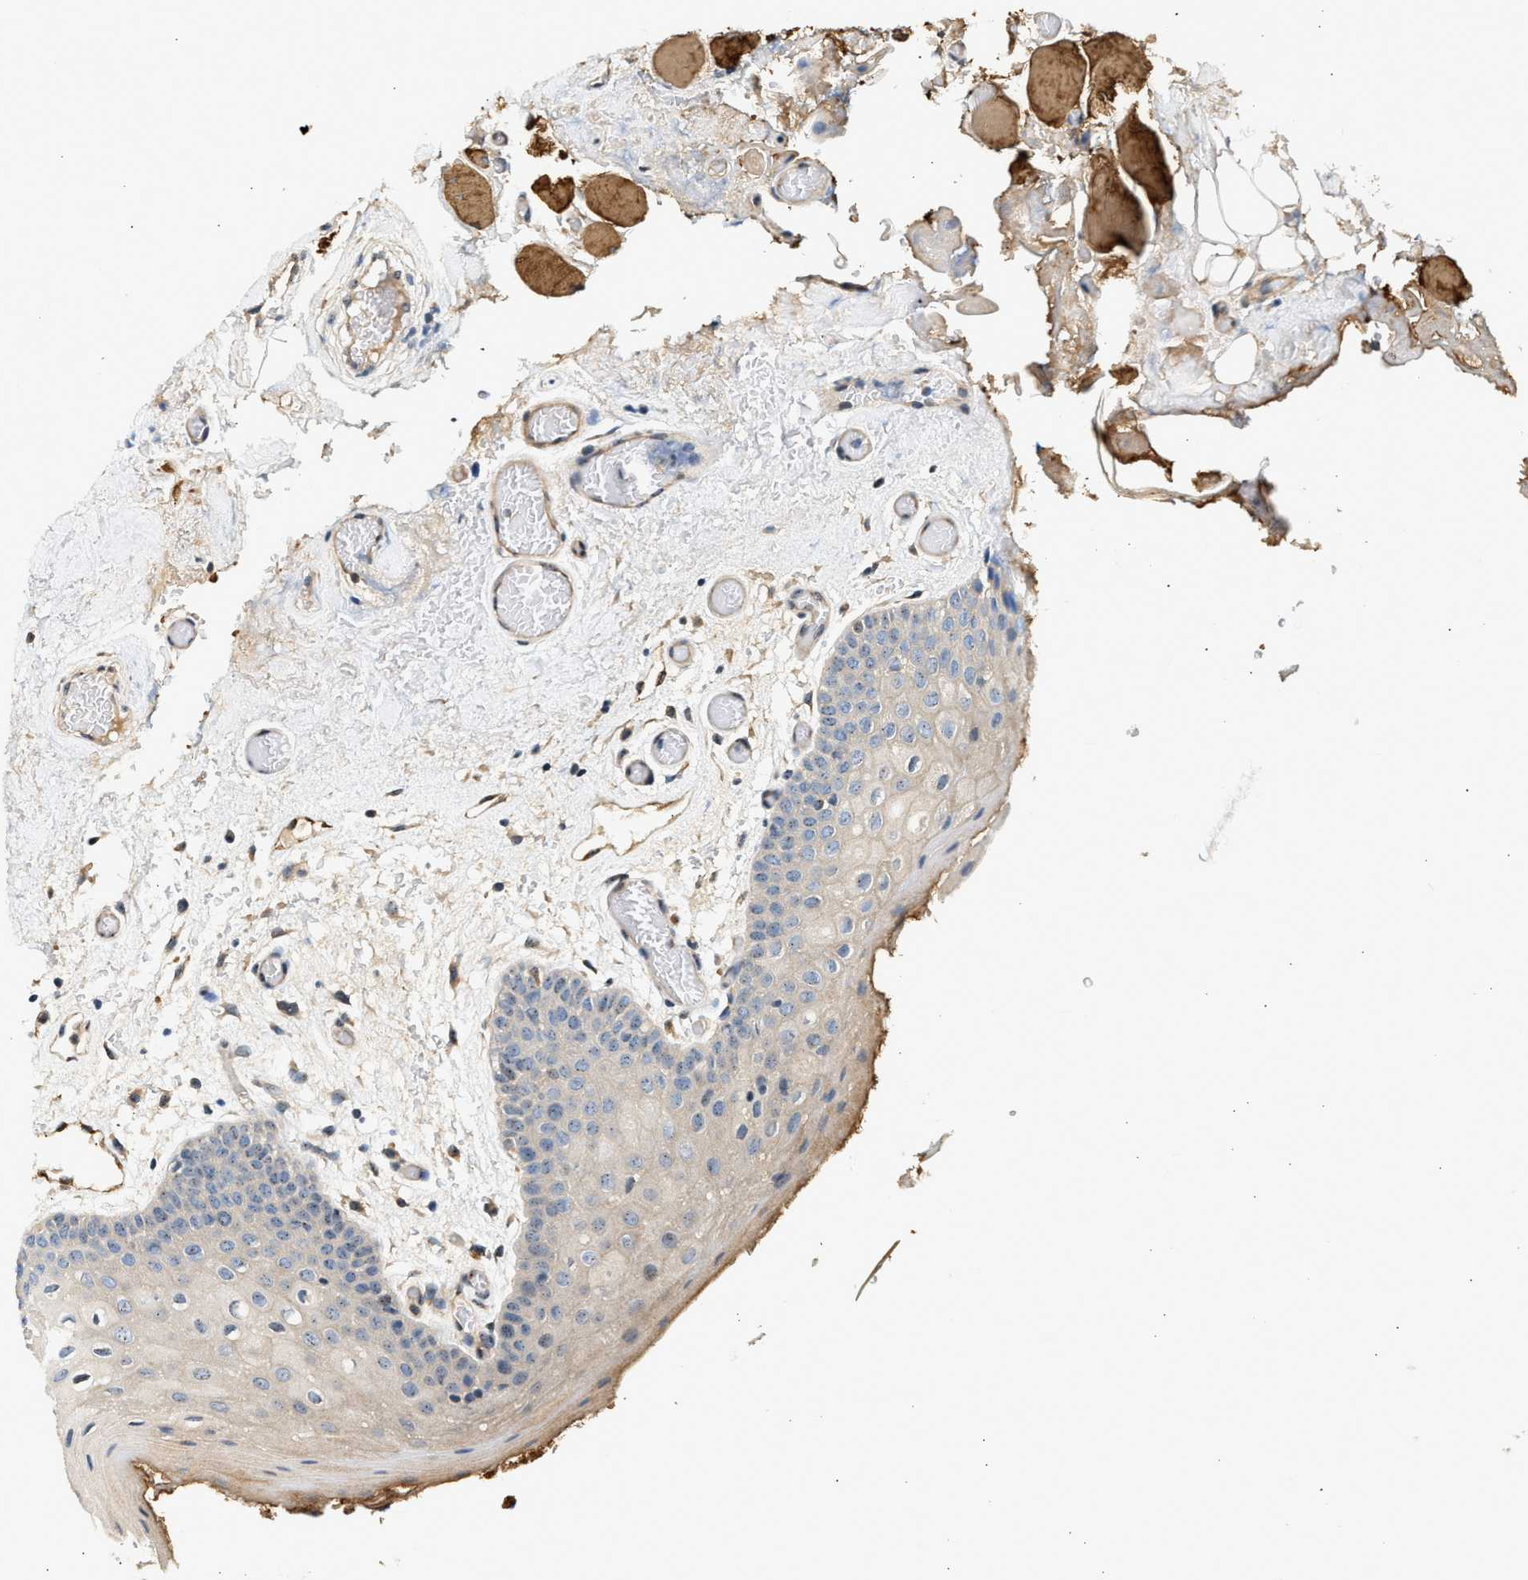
{"staining": {"intensity": "weak", "quantity": ">75%", "location": "cytoplasmic/membranous"}, "tissue": "oral mucosa", "cell_type": "Squamous epithelial cells", "image_type": "normal", "snomed": [{"axis": "morphology", "description": "Normal tissue, NOS"}, {"axis": "morphology", "description": "Squamous cell carcinoma, NOS"}, {"axis": "topography", "description": "Oral tissue"}, {"axis": "topography", "description": "Head-Neck"}], "caption": "A brown stain labels weak cytoplasmic/membranous expression of a protein in squamous epithelial cells of benign oral mucosa. The protein of interest is shown in brown color, while the nuclei are stained blue.", "gene": "WDR31", "patient": {"sex": "male", "age": 71}}